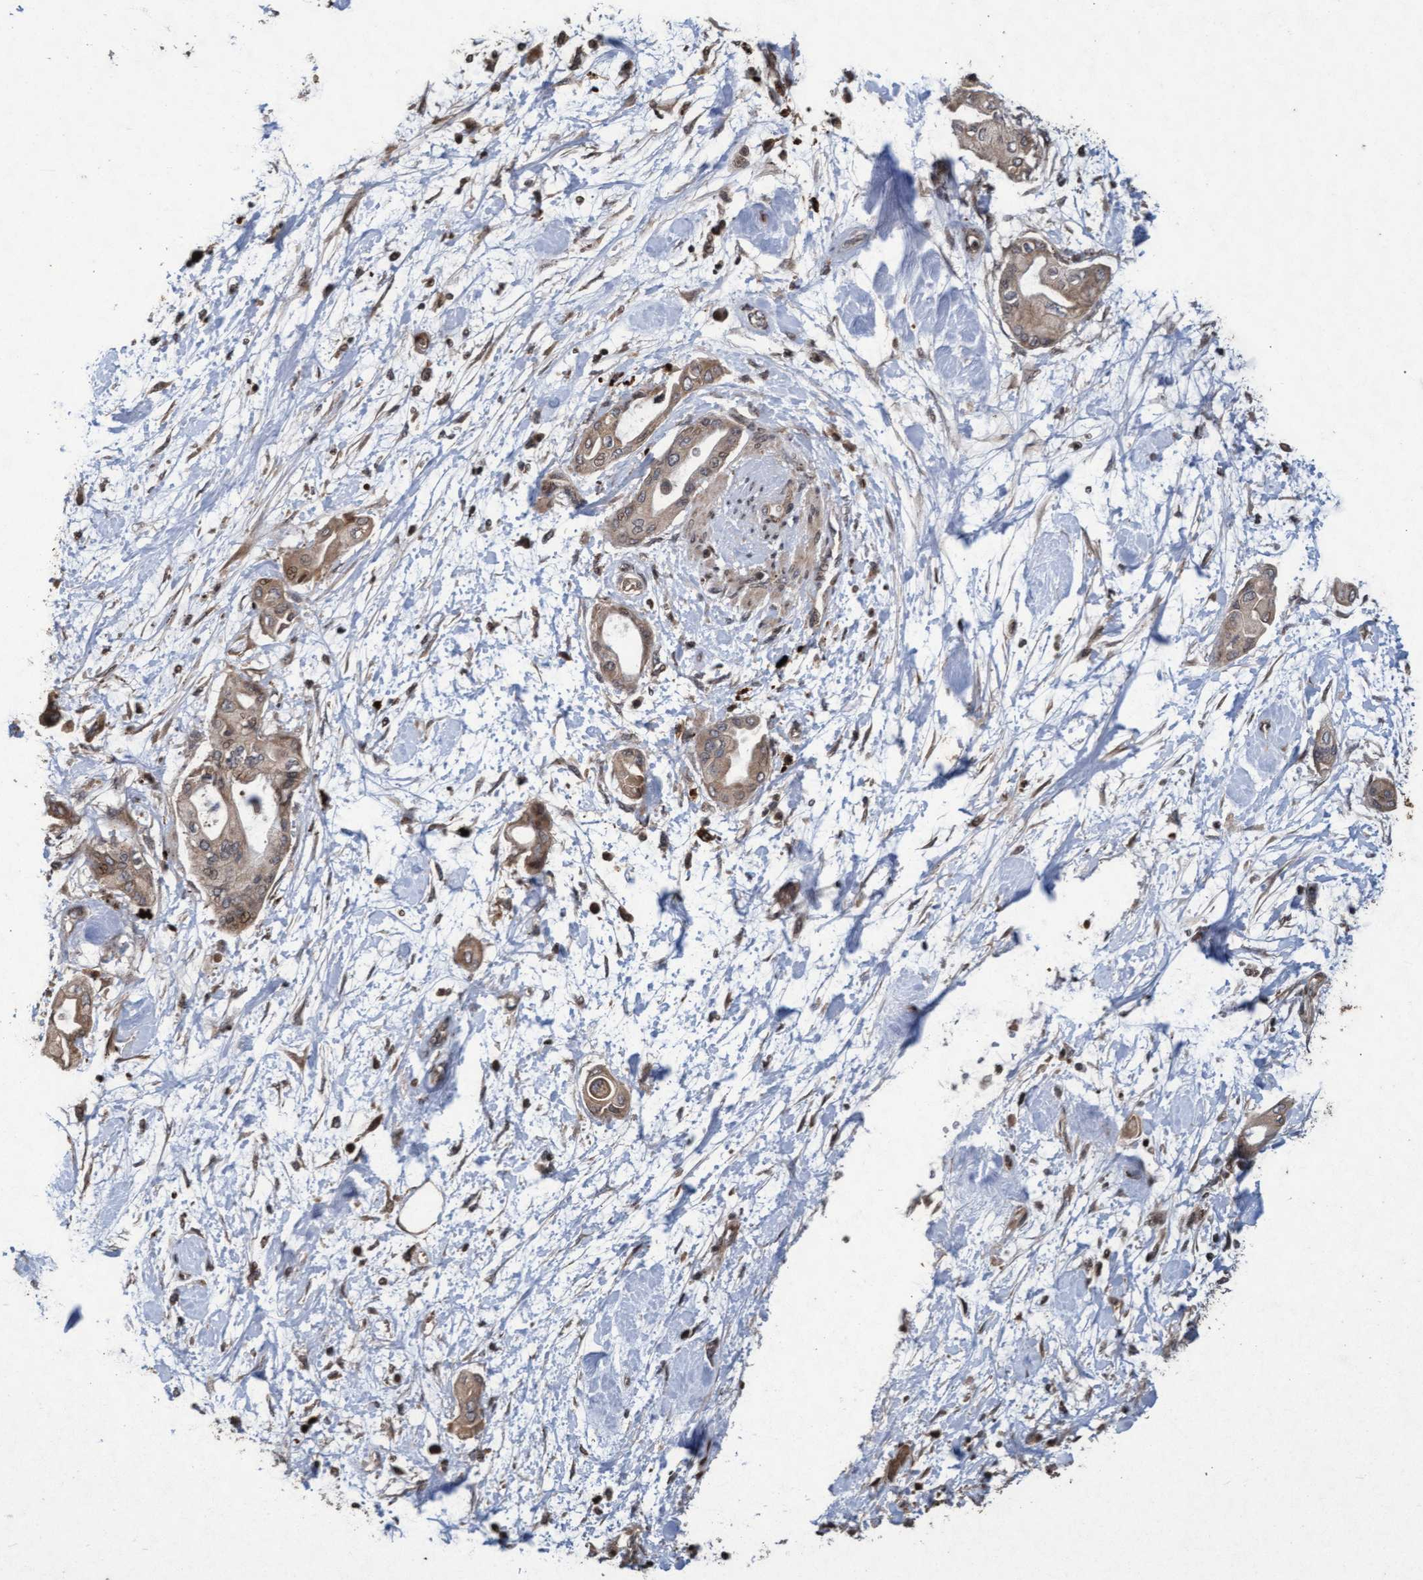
{"staining": {"intensity": "weak", "quantity": ">75%", "location": "cytoplasmic/membranous"}, "tissue": "pancreatic cancer", "cell_type": "Tumor cells", "image_type": "cancer", "snomed": [{"axis": "morphology", "description": "Adenocarcinoma, NOS"}, {"axis": "morphology", "description": "Adenocarcinoma, metastatic, NOS"}, {"axis": "topography", "description": "Lymph node"}, {"axis": "topography", "description": "Pancreas"}, {"axis": "topography", "description": "Duodenum"}], "caption": "A micrograph of adenocarcinoma (pancreatic) stained for a protein shows weak cytoplasmic/membranous brown staining in tumor cells.", "gene": "KCNC2", "patient": {"sex": "female", "age": 64}}